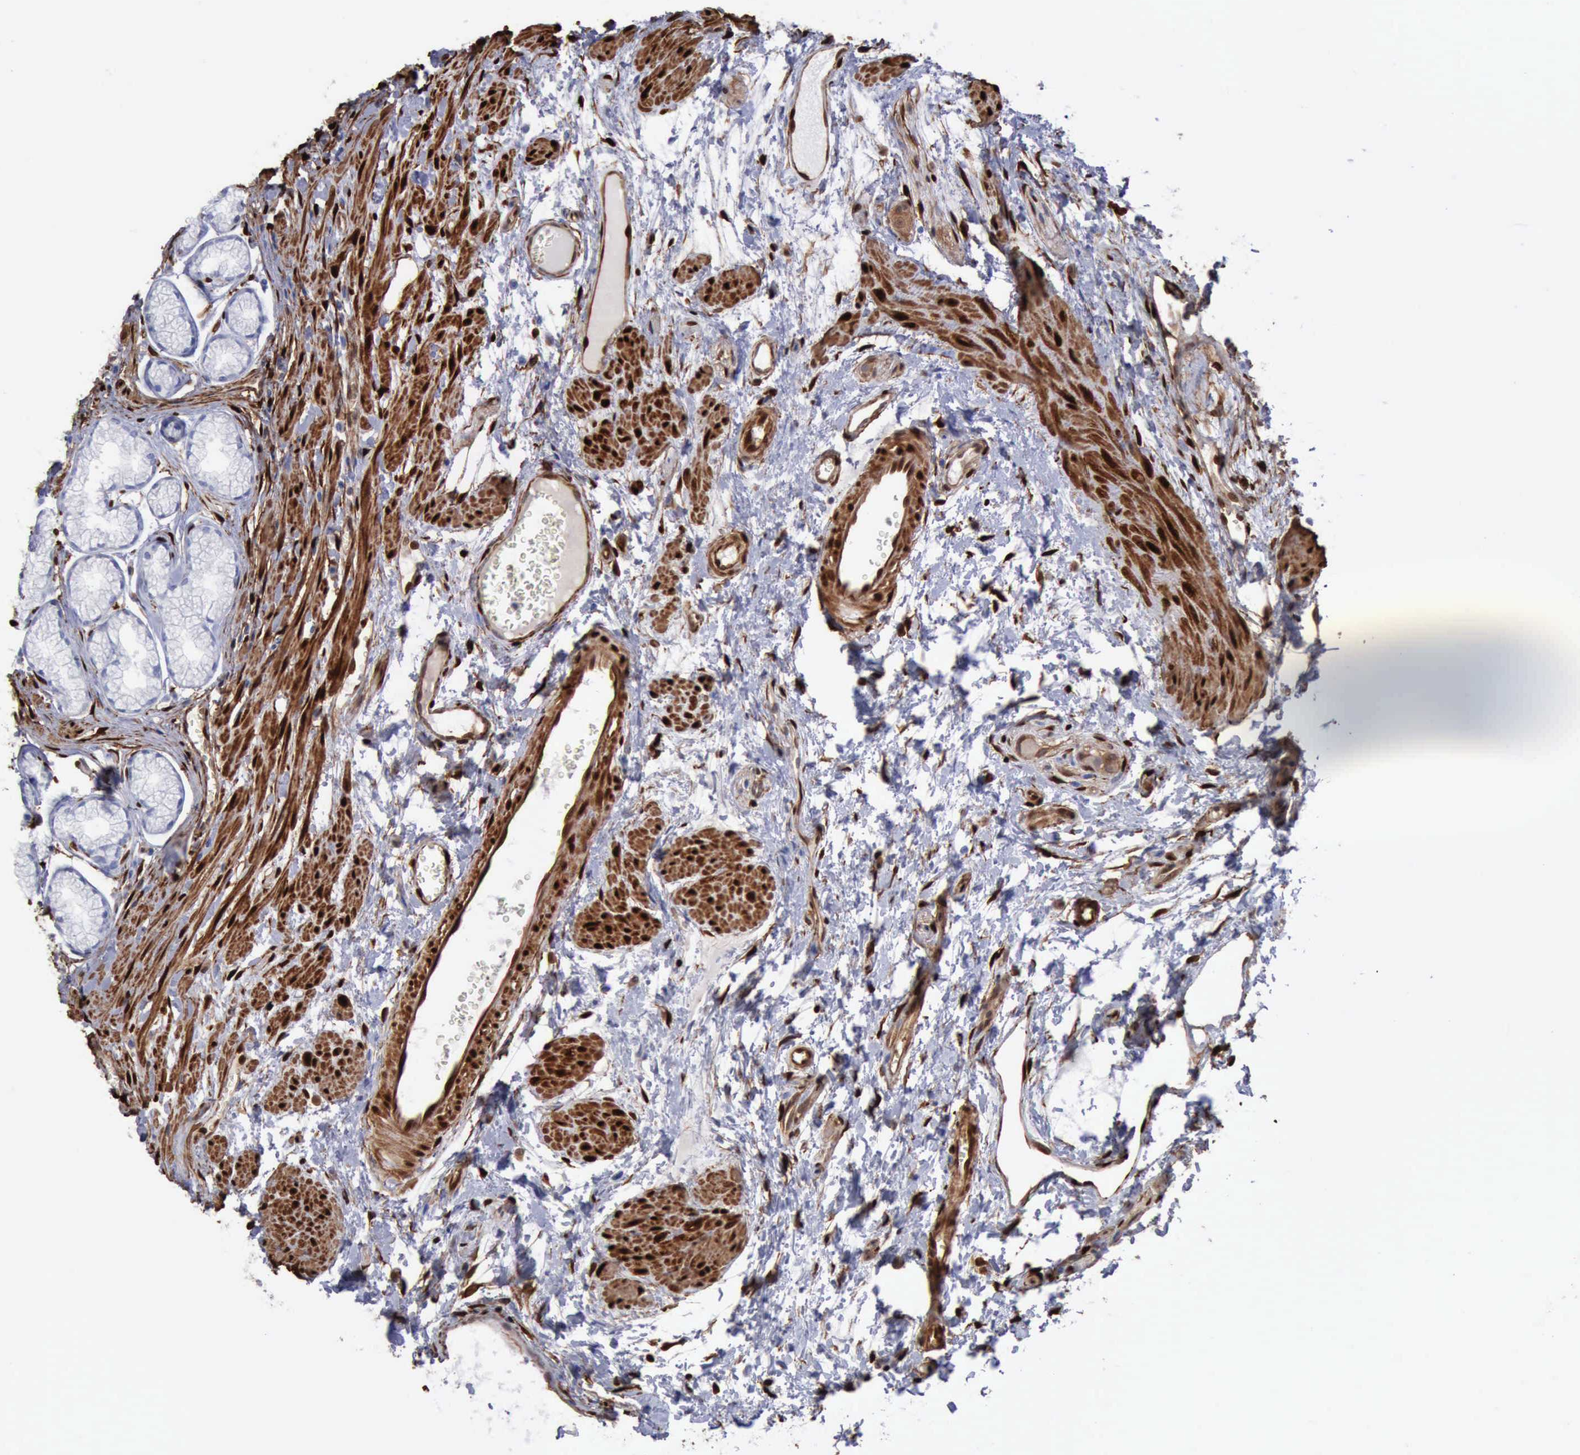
{"staining": {"intensity": "negative", "quantity": "none", "location": "none"}, "tissue": "stomach", "cell_type": "Glandular cells", "image_type": "normal", "snomed": [{"axis": "morphology", "description": "Normal tissue, NOS"}, {"axis": "topography", "description": "Stomach"}], "caption": "DAB (3,3'-diaminobenzidine) immunohistochemical staining of benign human stomach shows no significant expression in glandular cells. The staining is performed using DAB (3,3'-diaminobenzidine) brown chromogen with nuclei counter-stained in using hematoxylin.", "gene": "FHL1", "patient": {"sex": "male", "age": 42}}